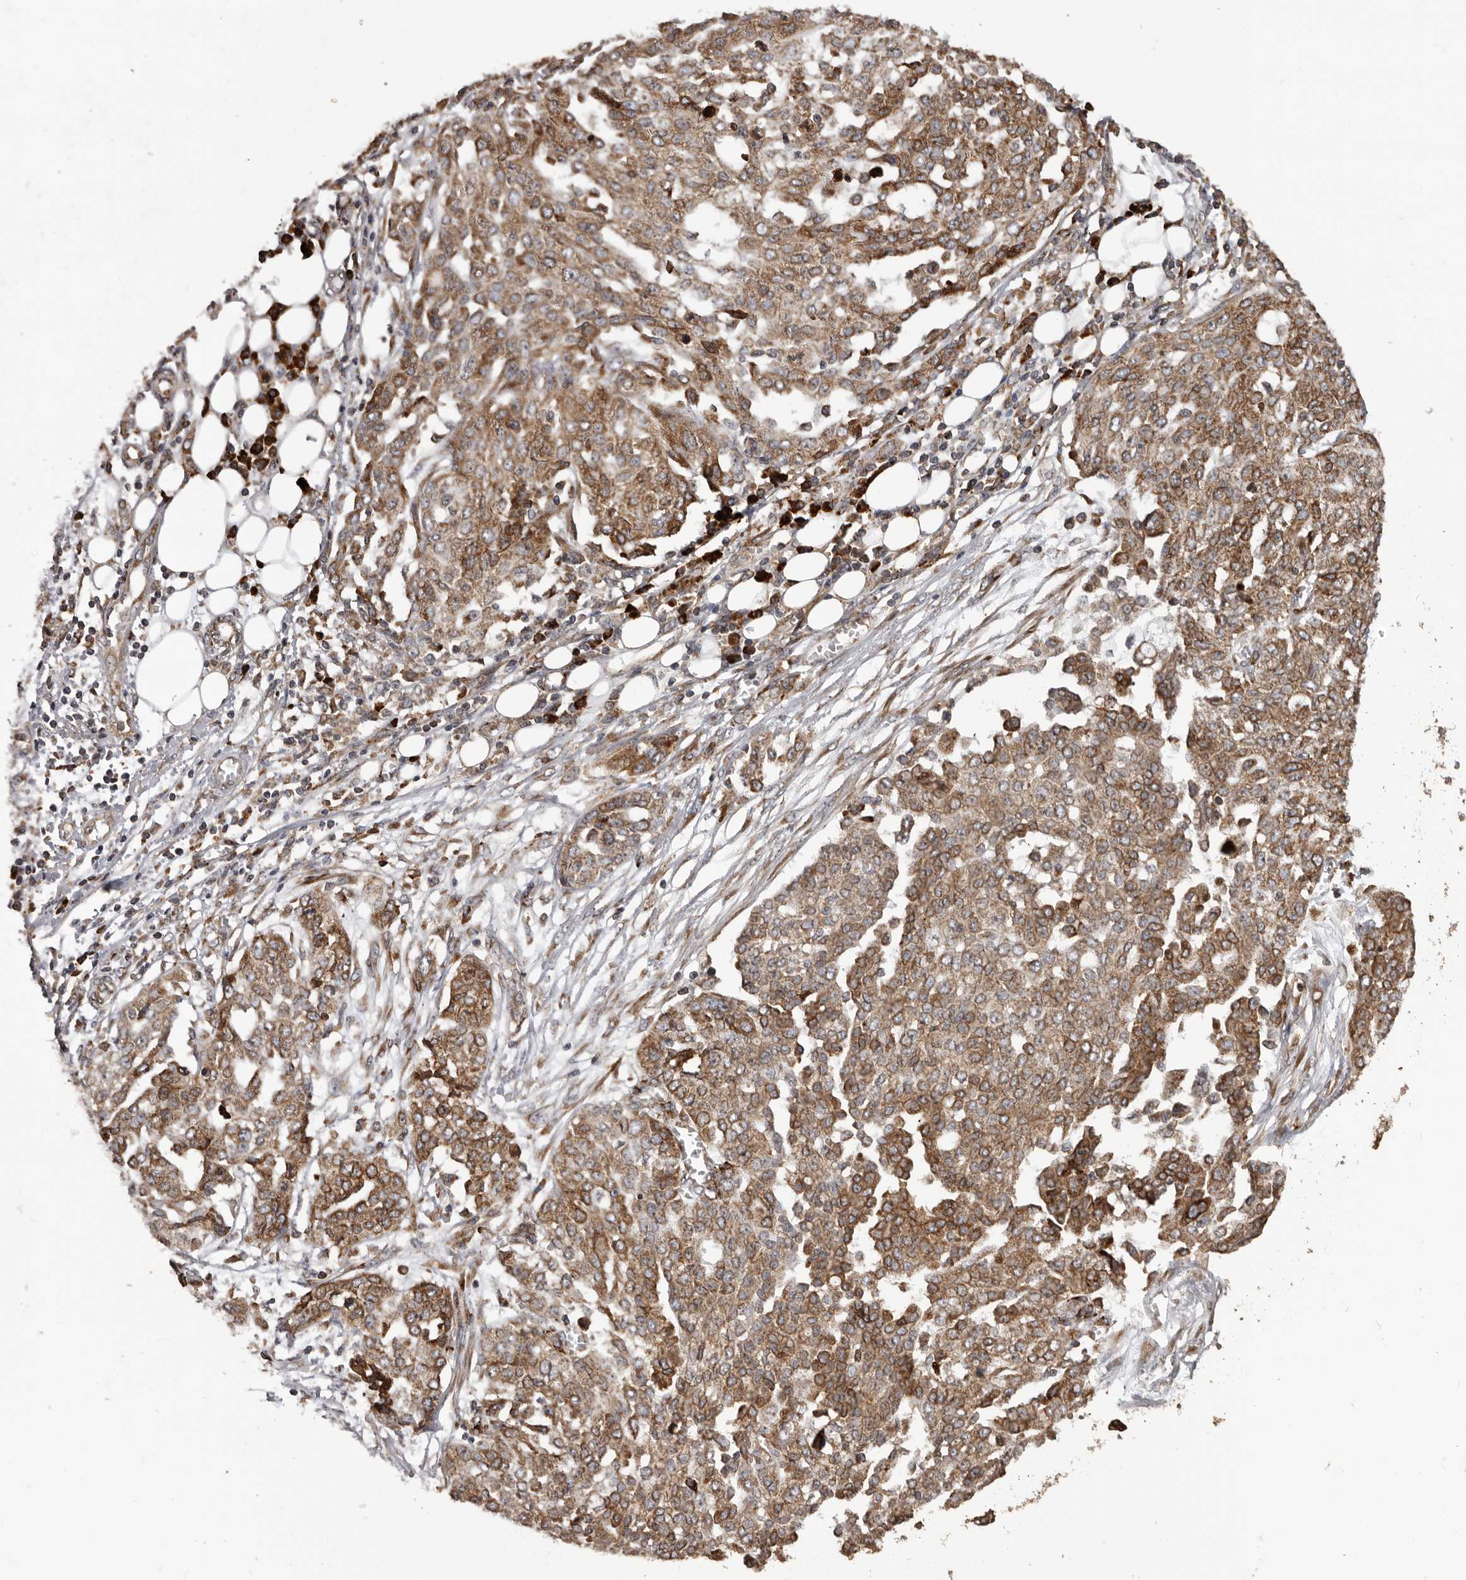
{"staining": {"intensity": "moderate", "quantity": ">75%", "location": "cytoplasmic/membranous"}, "tissue": "ovarian cancer", "cell_type": "Tumor cells", "image_type": "cancer", "snomed": [{"axis": "morphology", "description": "Cystadenocarcinoma, serous, NOS"}, {"axis": "topography", "description": "Soft tissue"}, {"axis": "topography", "description": "Ovary"}], "caption": "This image exhibits serous cystadenocarcinoma (ovarian) stained with IHC to label a protein in brown. The cytoplasmic/membranous of tumor cells show moderate positivity for the protein. Nuclei are counter-stained blue.", "gene": "NUP43", "patient": {"sex": "female", "age": 57}}